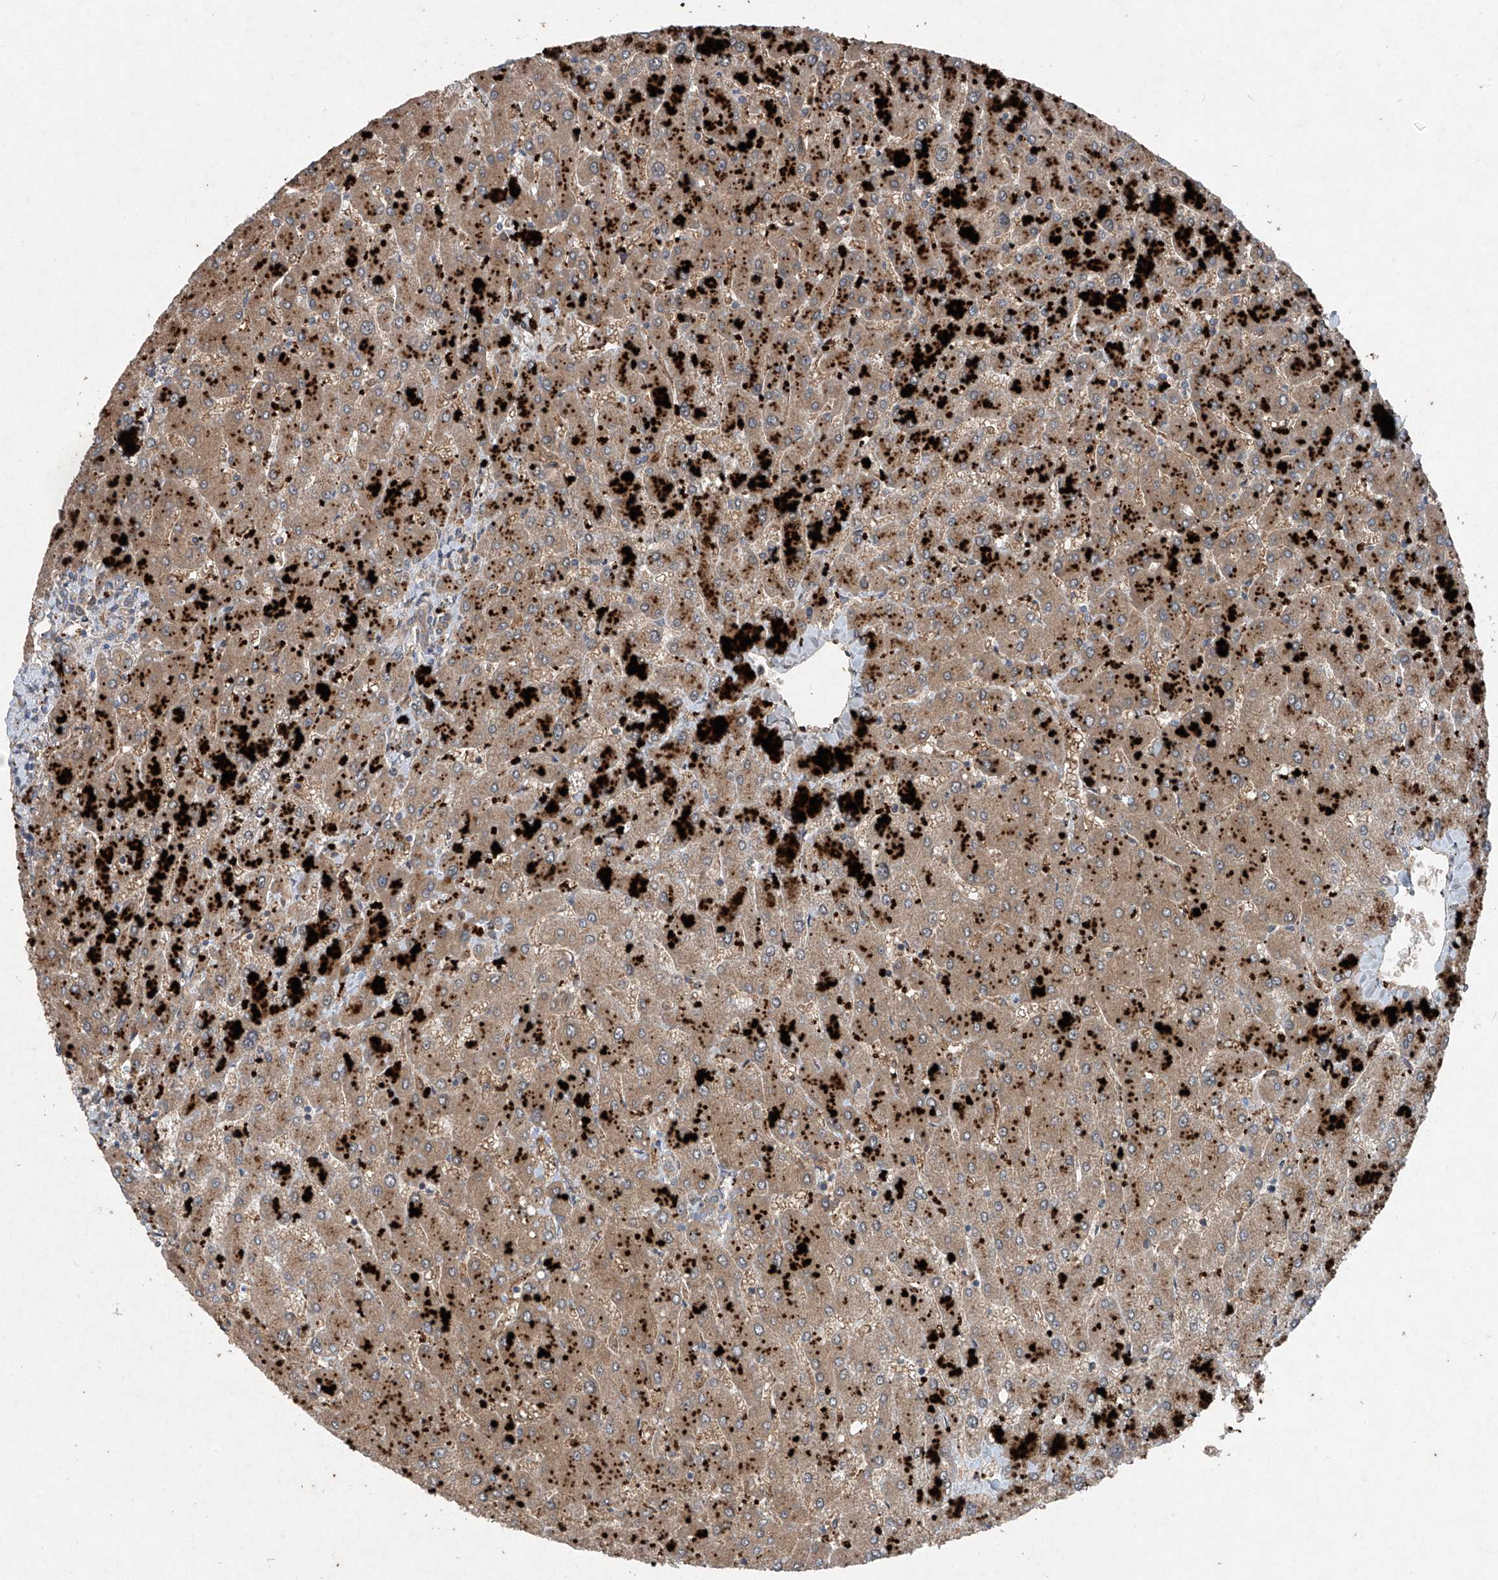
{"staining": {"intensity": "moderate", "quantity": ">75%", "location": "cytoplasmic/membranous"}, "tissue": "liver", "cell_type": "Cholangiocytes", "image_type": "normal", "snomed": [{"axis": "morphology", "description": "Normal tissue, NOS"}, {"axis": "topography", "description": "Liver"}], "caption": "This photomicrograph shows IHC staining of normal liver, with medium moderate cytoplasmic/membranous staining in approximately >75% of cholangiocytes.", "gene": "FOXRED2", "patient": {"sex": "male", "age": 55}}